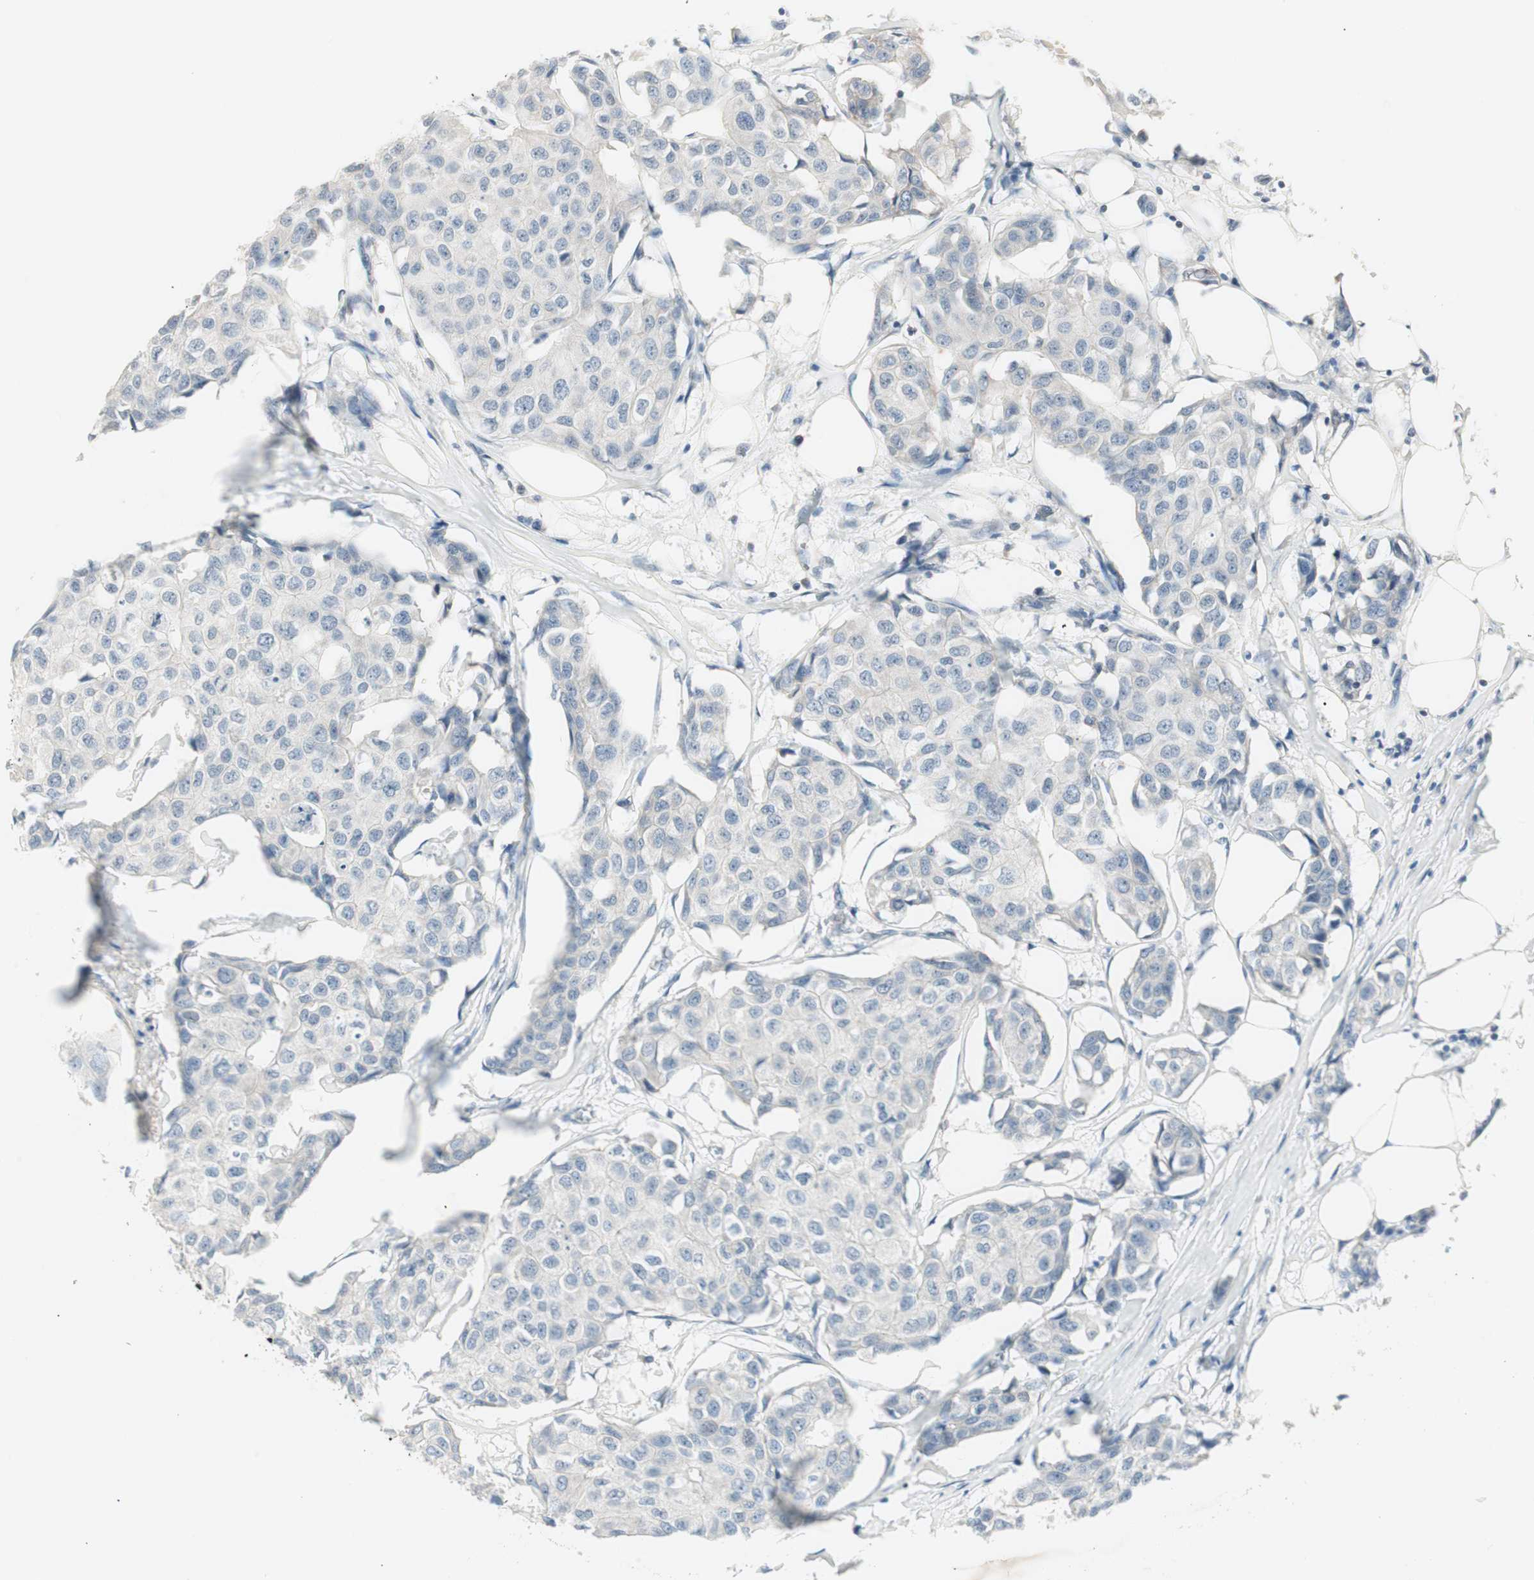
{"staining": {"intensity": "negative", "quantity": "none", "location": "none"}, "tissue": "breast cancer", "cell_type": "Tumor cells", "image_type": "cancer", "snomed": [{"axis": "morphology", "description": "Duct carcinoma"}, {"axis": "topography", "description": "Breast"}], "caption": "This micrograph is of breast cancer stained with IHC to label a protein in brown with the nuclei are counter-stained blue. There is no staining in tumor cells. Brightfield microscopy of immunohistochemistry stained with DAB (3,3'-diaminobenzidine) (brown) and hematoxylin (blue), captured at high magnification.", "gene": "ITGB4", "patient": {"sex": "female", "age": 80}}